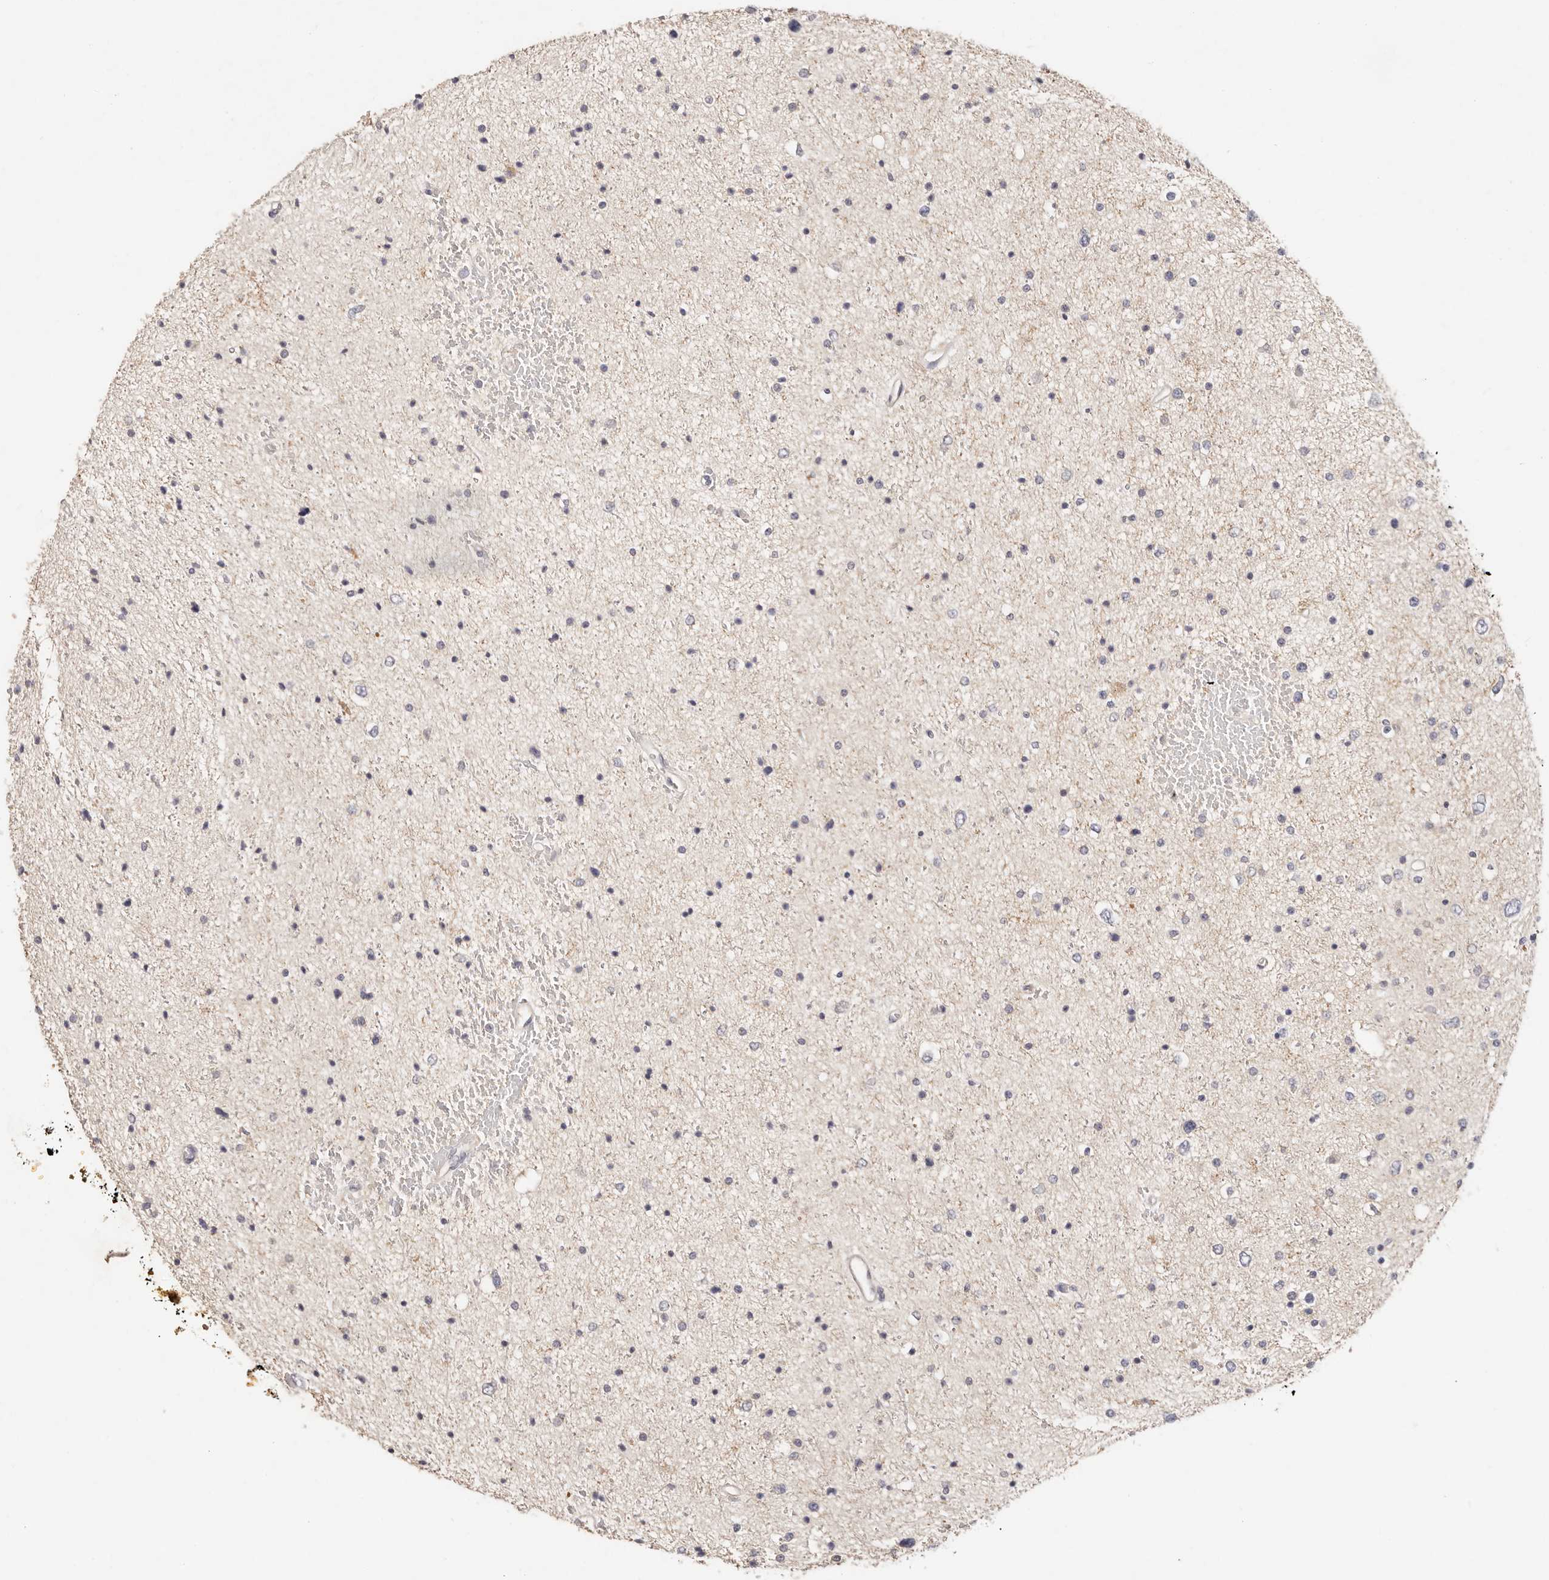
{"staining": {"intensity": "negative", "quantity": "none", "location": "none"}, "tissue": "glioma", "cell_type": "Tumor cells", "image_type": "cancer", "snomed": [{"axis": "morphology", "description": "Glioma, malignant, Low grade"}, {"axis": "topography", "description": "Brain"}], "caption": "This micrograph is of glioma stained with immunohistochemistry to label a protein in brown with the nuclei are counter-stained blue. There is no staining in tumor cells.", "gene": "CXADR", "patient": {"sex": "female", "age": 37}}